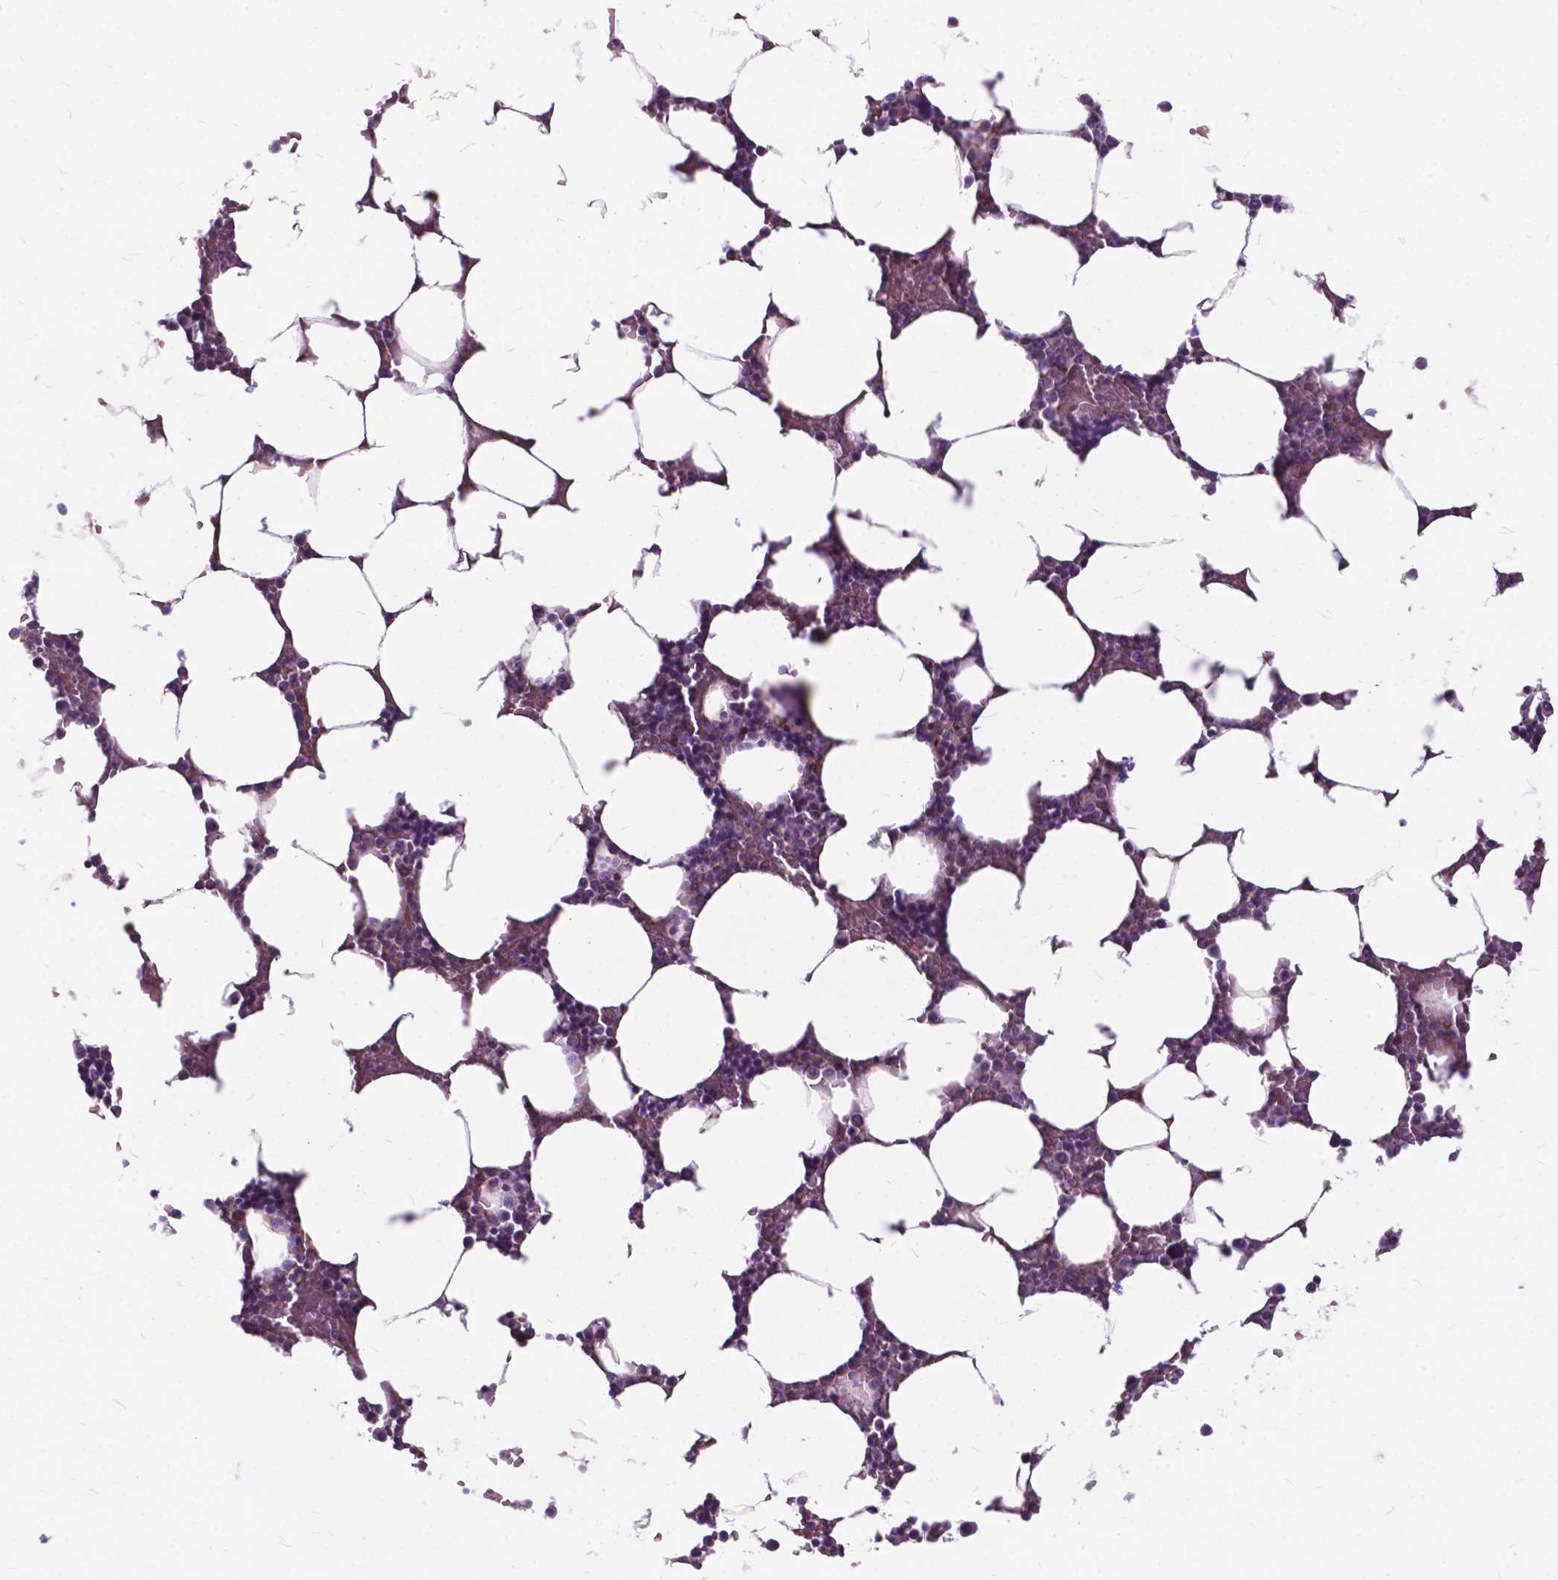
{"staining": {"intensity": "weak", "quantity": "<25%", "location": "cytoplasmic/membranous"}, "tissue": "bone marrow", "cell_type": "Hematopoietic cells", "image_type": "normal", "snomed": [{"axis": "morphology", "description": "Normal tissue, NOS"}, {"axis": "topography", "description": "Bone marrow"}], "caption": "Immunohistochemistry image of benign bone marrow: bone marrow stained with DAB (3,3'-diaminobenzidine) demonstrates no significant protein staining in hematopoietic cells.", "gene": "FLT4", "patient": {"sex": "female", "age": 52}}